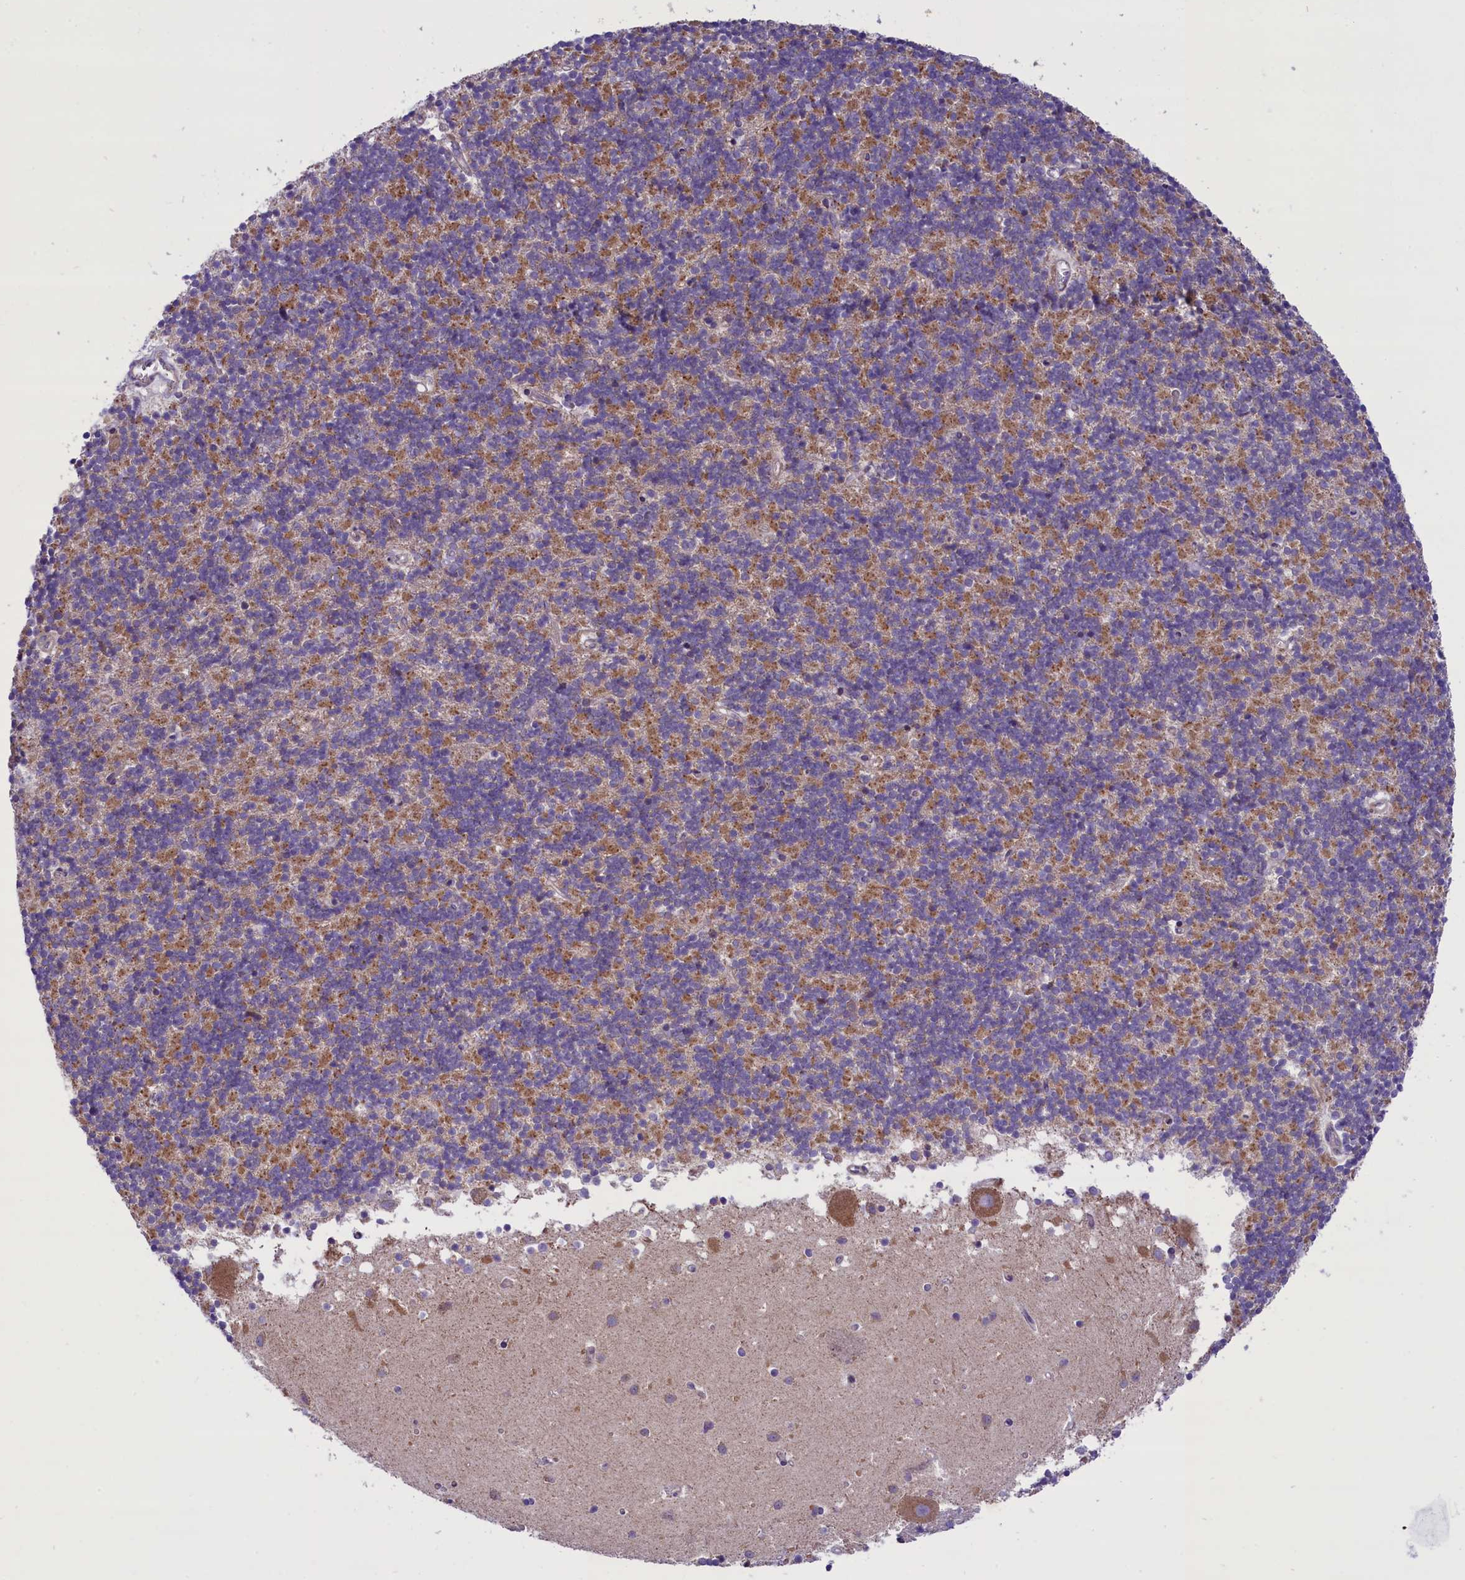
{"staining": {"intensity": "moderate", "quantity": ">75%", "location": "cytoplasmic/membranous"}, "tissue": "cerebellum", "cell_type": "Cells in granular layer", "image_type": "normal", "snomed": [{"axis": "morphology", "description": "Normal tissue, NOS"}, {"axis": "topography", "description": "Cerebellum"}], "caption": "Immunohistochemical staining of normal cerebellum exhibits >75% levels of moderate cytoplasmic/membranous protein staining in approximately >75% of cells in granular layer. The protein is stained brown, and the nuclei are stained in blue (DAB IHC with brightfield microscopy, high magnification).", "gene": "PTPRU", "patient": {"sex": "male", "age": 54}}